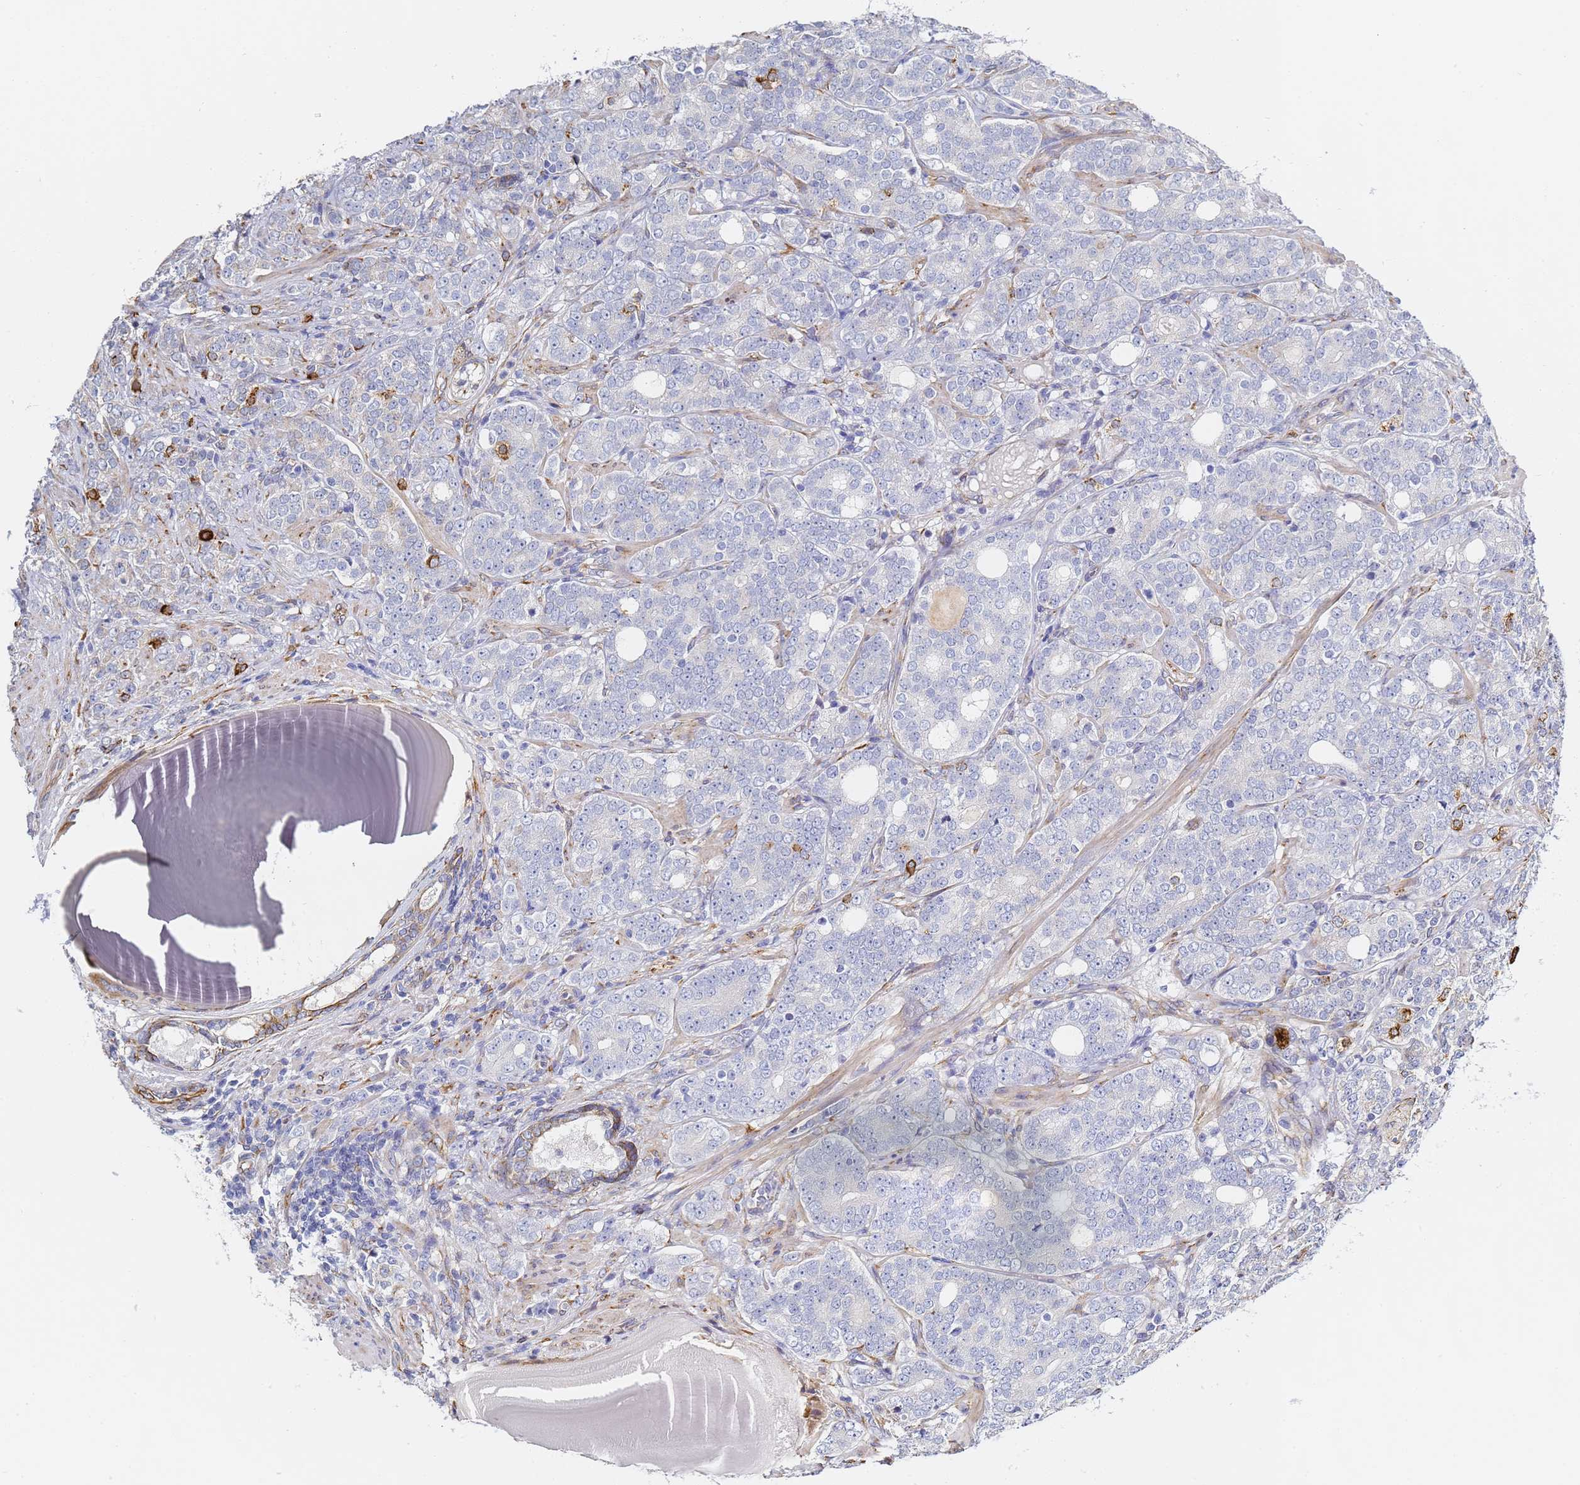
{"staining": {"intensity": "weak", "quantity": "<25%", "location": "cytoplasmic/membranous"}, "tissue": "prostate cancer", "cell_type": "Tumor cells", "image_type": "cancer", "snomed": [{"axis": "morphology", "description": "Adenocarcinoma, High grade"}, {"axis": "topography", "description": "Prostate"}], "caption": "Protein analysis of prostate high-grade adenocarcinoma reveals no significant staining in tumor cells.", "gene": "GDAP2", "patient": {"sex": "male", "age": 64}}